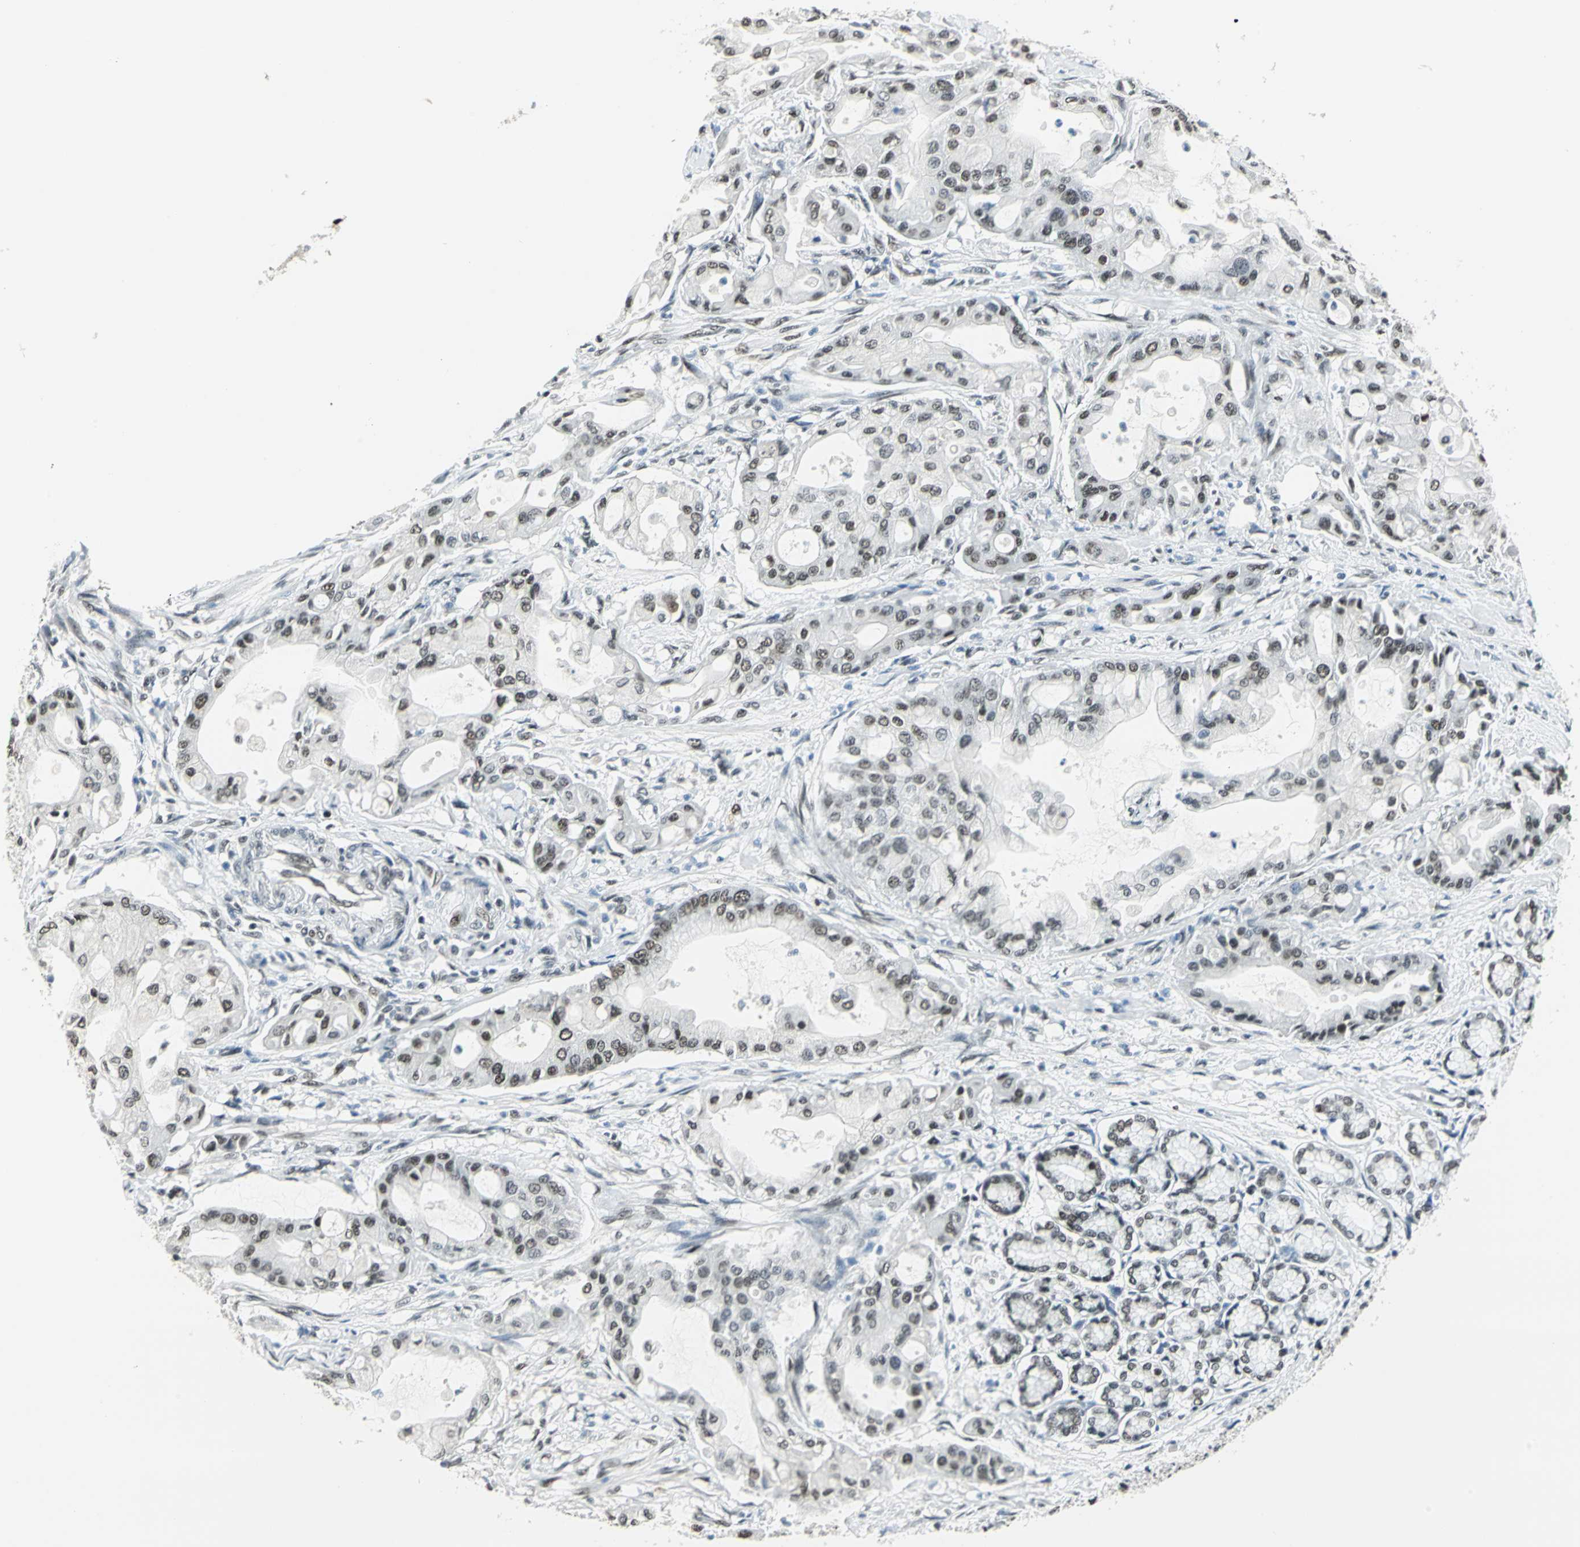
{"staining": {"intensity": "moderate", "quantity": ">75%", "location": "nuclear"}, "tissue": "pancreatic cancer", "cell_type": "Tumor cells", "image_type": "cancer", "snomed": [{"axis": "morphology", "description": "Adenocarcinoma, NOS"}, {"axis": "morphology", "description": "Adenocarcinoma, metastatic, NOS"}, {"axis": "topography", "description": "Lymph node"}, {"axis": "topography", "description": "Pancreas"}, {"axis": "topography", "description": "Duodenum"}], "caption": "Tumor cells display moderate nuclear expression in approximately >75% of cells in metastatic adenocarcinoma (pancreatic).", "gene": "ADNP", "patient": {"sex": "female", "age": 64}}